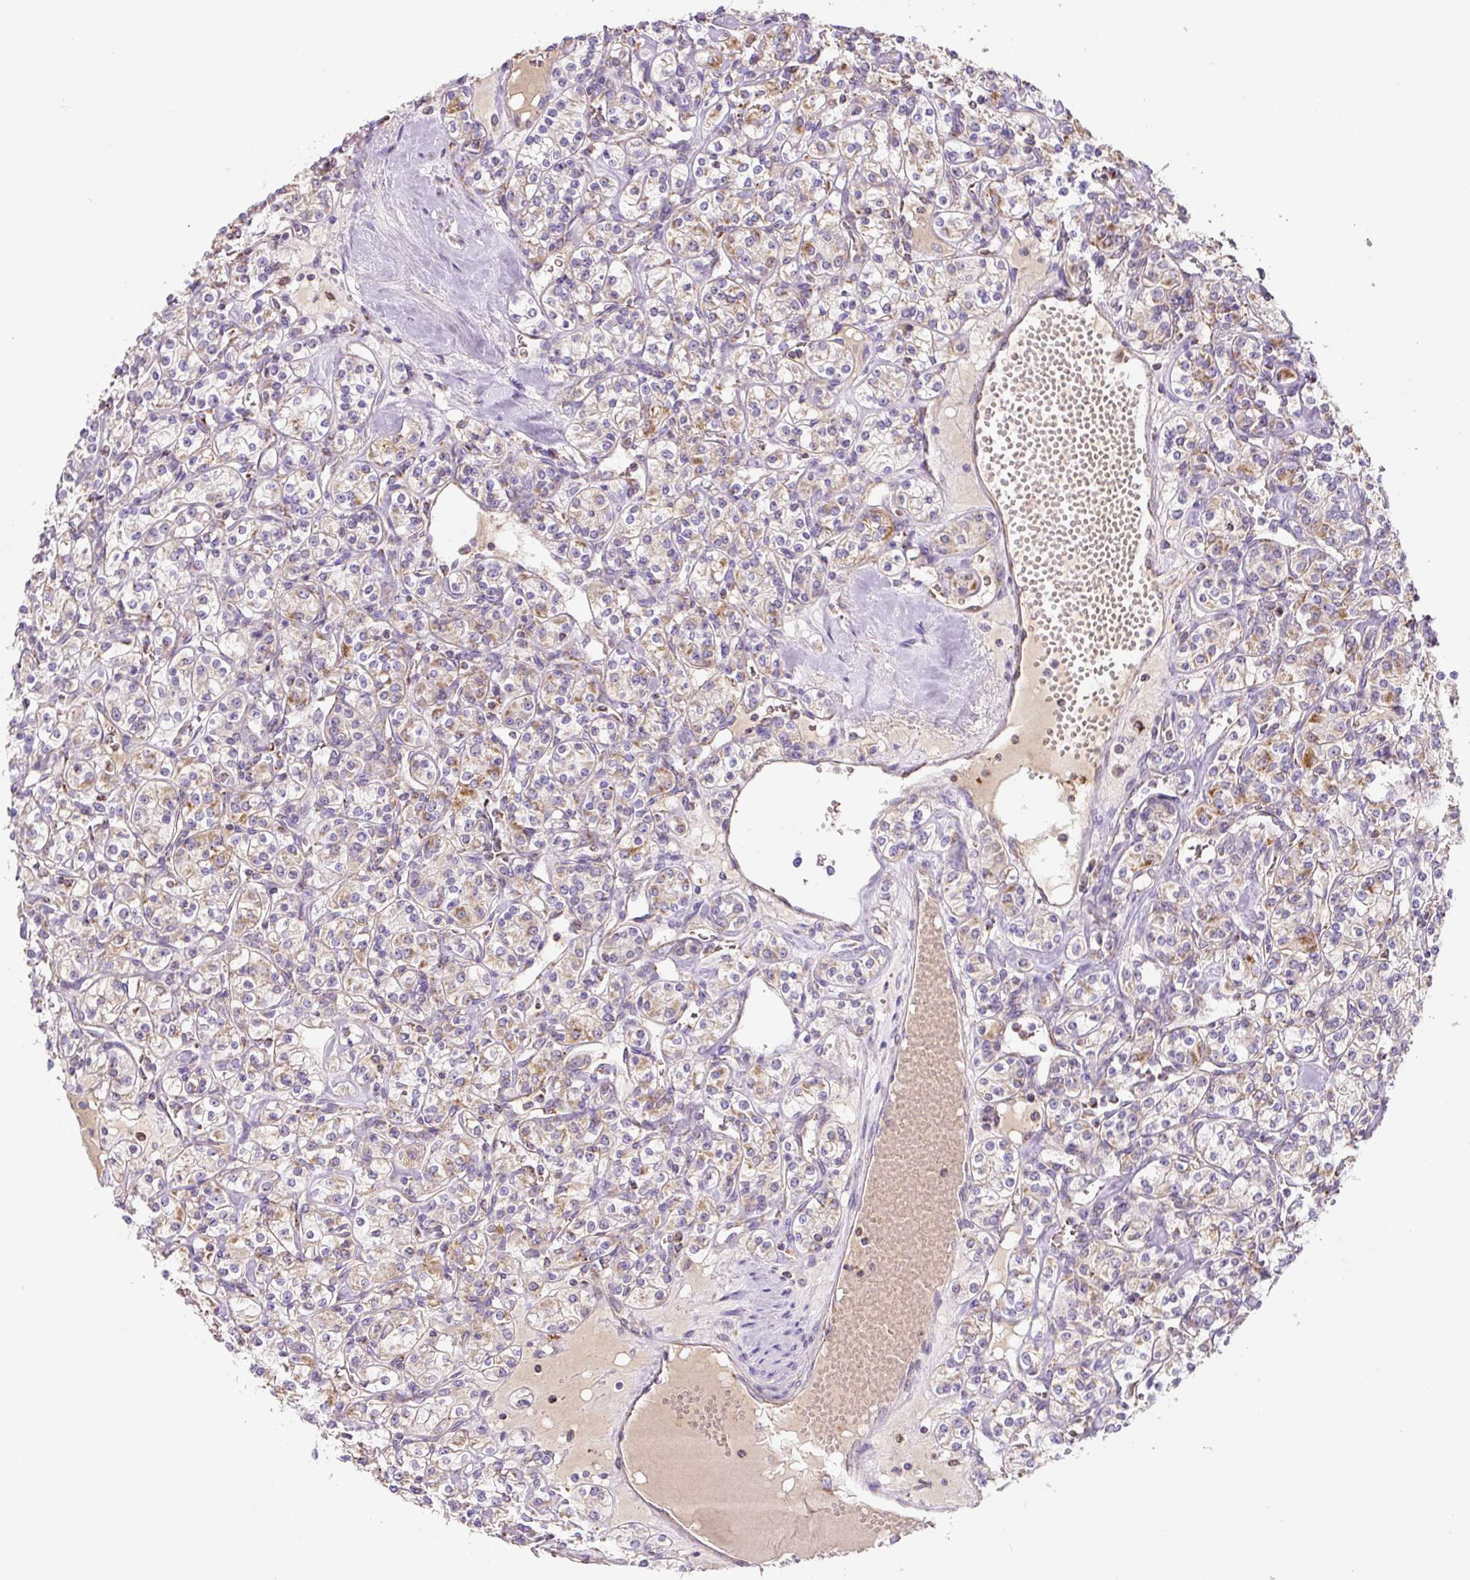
{"staining": {"intensity": "moderate", "quantity": "25%-75%", "location": "cytoplasmic/membranous"}, "tissue": "renal cancer", "cell_type": "Tumor cells", "image_type": "cancer", "snomed": [{"axis": "morphology", "description": "Adenocarcinoma, NOS"}, {"axis": "topography", "description": "Kidney"}], "caption": "Adenocarcinoma (renal) was stained to show a protein in brown. There is medium levels of moderate cytoplasmic/membranous positivity in about 25%-75% of tumor cells.", "gene": "MT-CO2", "patient": {"sex": "male", "age": 77}}